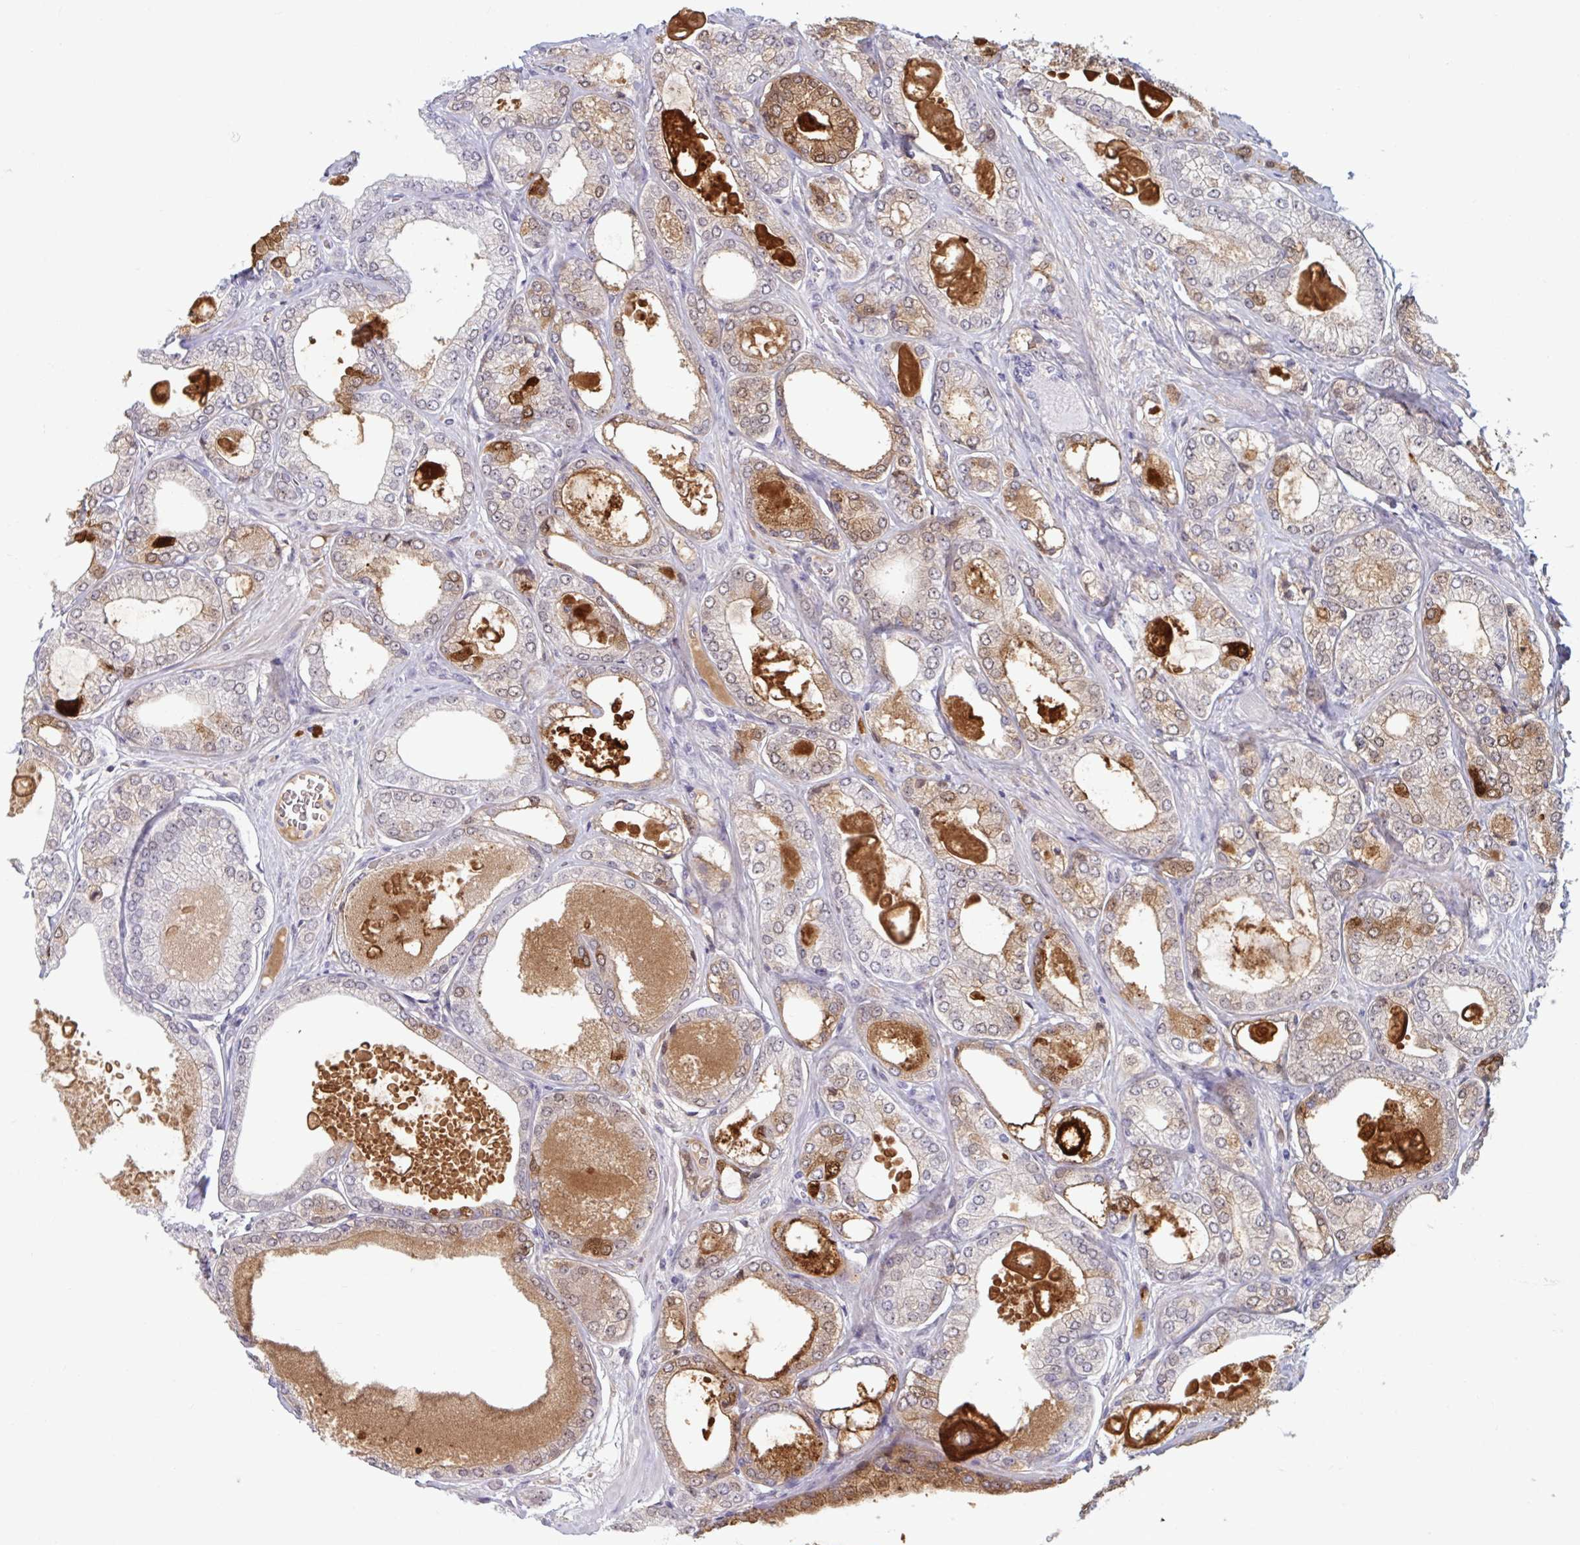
{"staining": {"intensity": "weak", "quantity": "25%-75%", "location": "cytoplasmic/membranous,nuclear"}, "tissue": "prostate cancer", "cell_type": "Tumor cells", "image_type": "cancer", "snomed": [{"axis": "morphology", "description": "Adenocarcinoma, High grade"}, {"axis": "topography", "description": "Prostate"}], "caption": "Immunohistochemistry image of neoplastic tissue: prostate cancer (high-grade adenocarcinoma) stained using IHC exhibits low levels of weak protein expression localized specifically in the cytoplasmic/membranous and nuclear of tumor cells, appearing as a cytoplasmic/membranous and nuclear brown color.", "gene": "MSMB", "patient": {"sex": "male", "age": 68}}